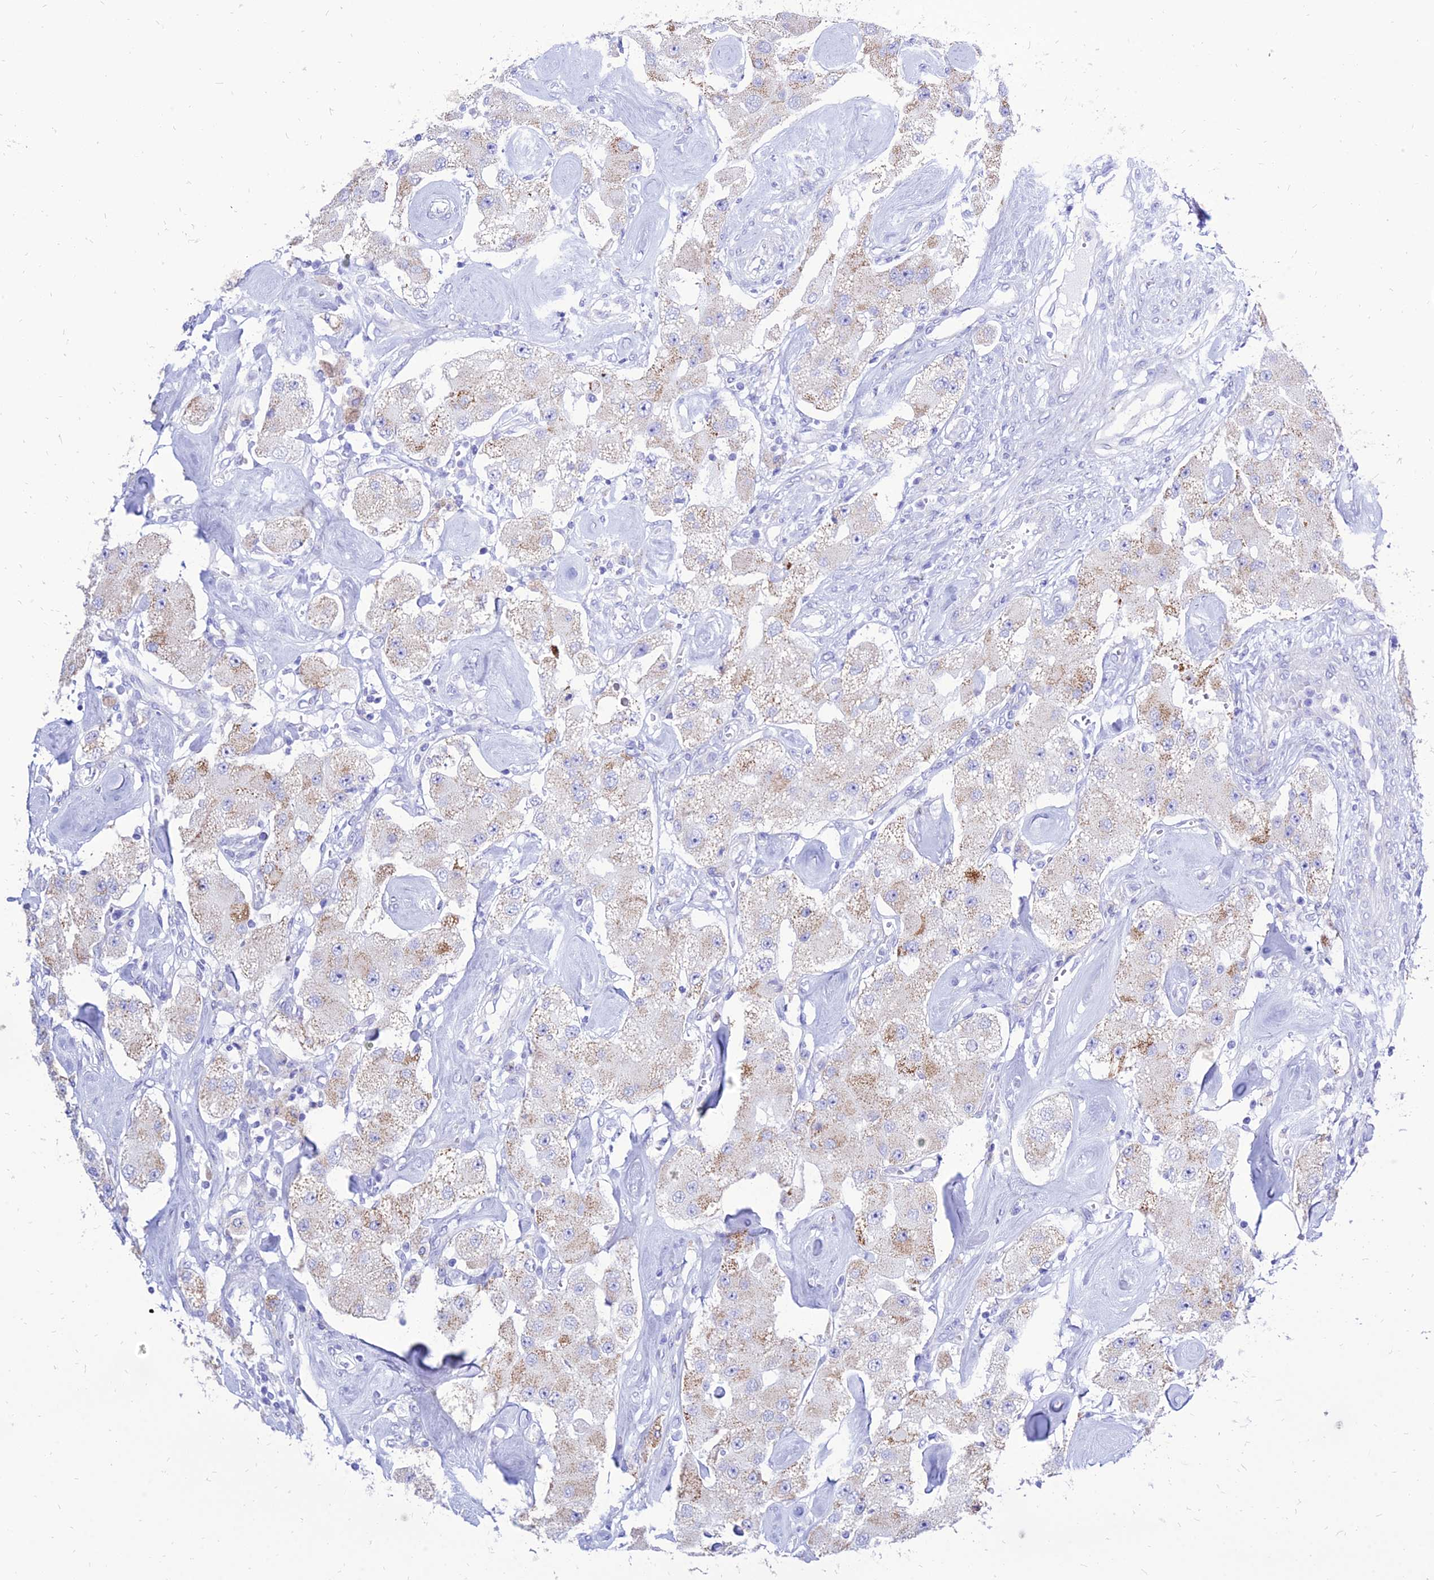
{"staining": {"intensity": "weak", "quantity": "<25%", "location": "cytoplasmic/membranous"}, "tissue": "carcinoid", "cell_type": "Tumor cells", "image_type": "cancer", "snomed": [{"axis": "morphology", "description": "Carcinoid, malignant, NOS"}, {"axis": "topography", "description": "Pancreas"}], "caption": "IHC histopathology image of neoplastic tissue: carcinoid (malignant) stained with DAB displays no significant protein positivity in tumor cells. (Brightfield microscopy of DAB IHC at high magnification).", "gene": "PKN3", "patient": {"sex": "male", "age": 41}}